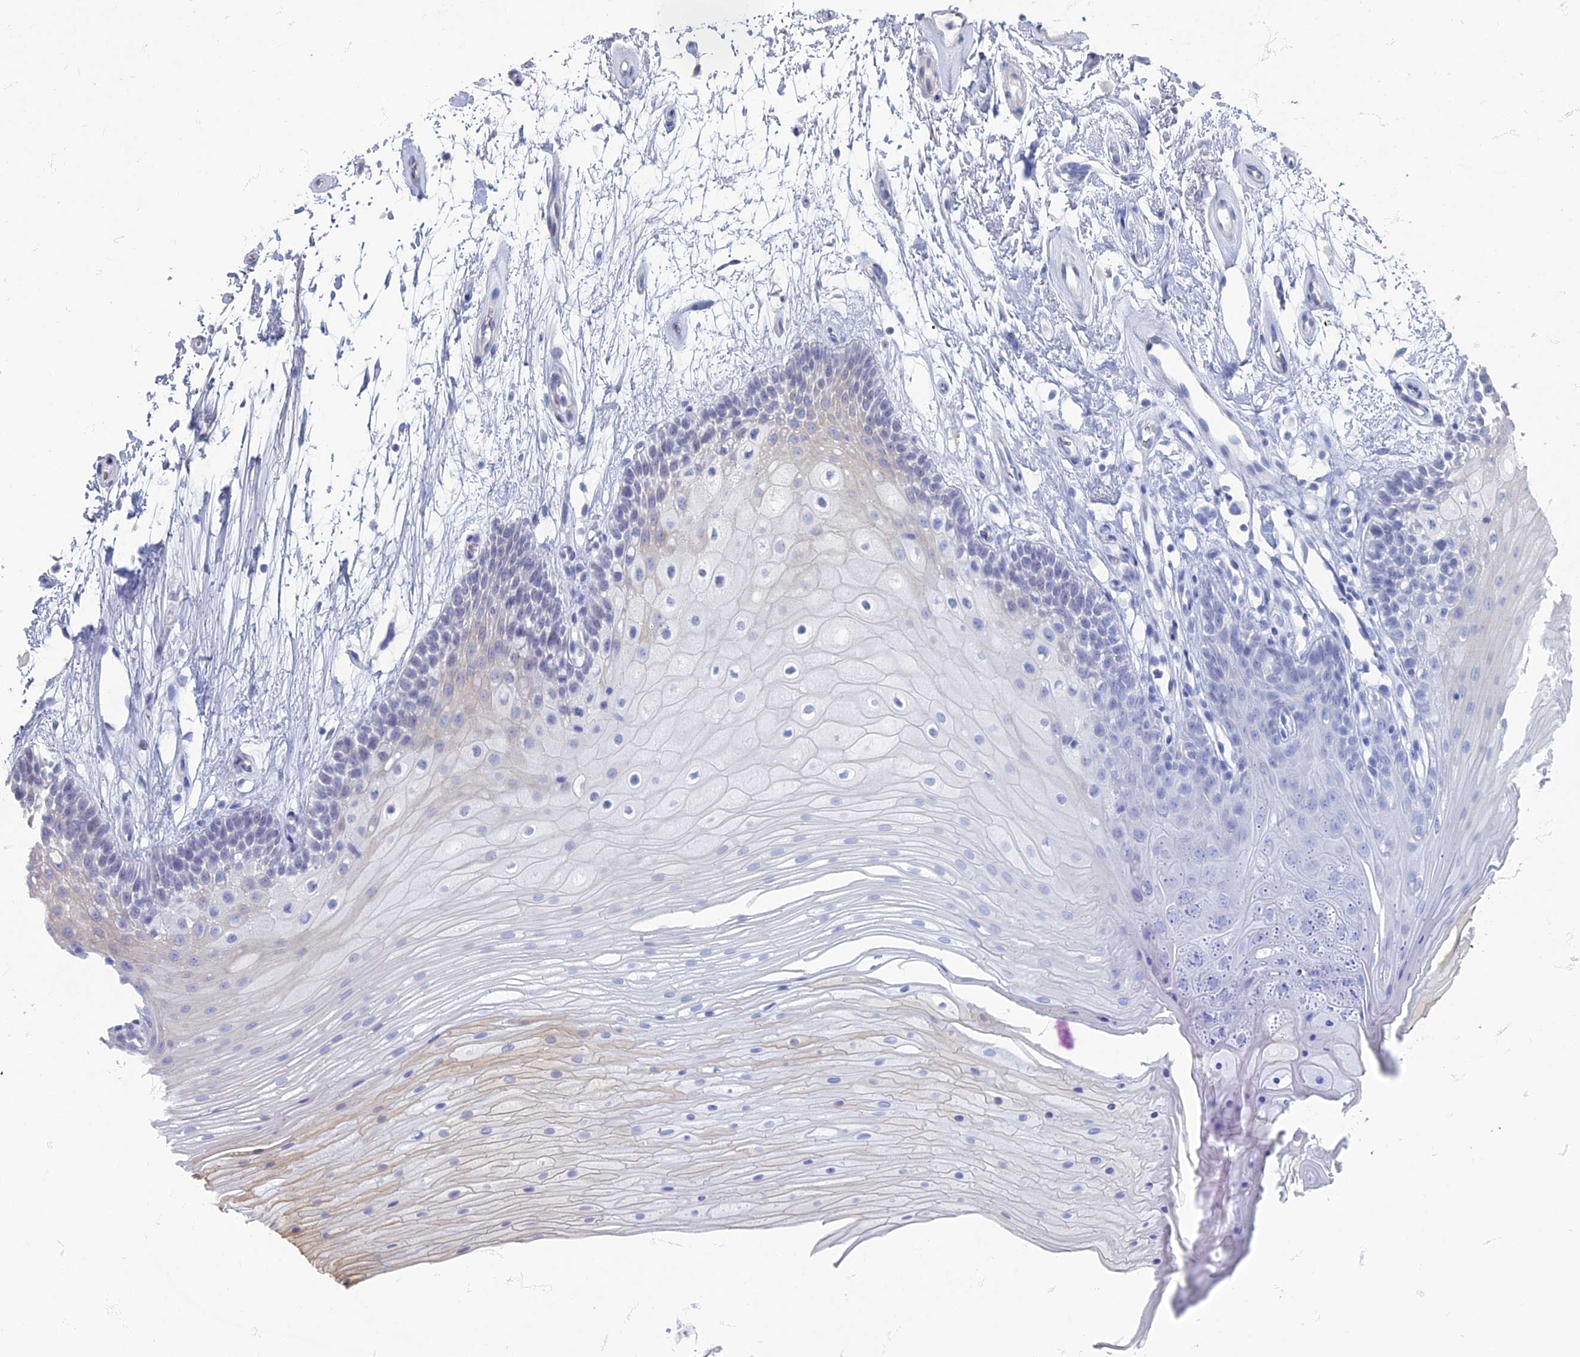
{"staining": {"intensity": "negative", "quantity": "none", "location": "none"}, "tissue": "oral mucosa", "cell_type": "Squamous epithelial cells", "image_type": "normal", "snomed": [{"axis": "morphology", "description": "Normal tissue, NOS"}, {"axis": "topography", "description": "Oral tissue"}], "caption": "High power microscopy histopathology image of an immunohistochemistry (IHC) photomicrograph of unremarkable oral mucosa, revealing no significant staining in squamous epithelial cells.", "gene": "TMEM128", "patient": {"sex": "female", "age": 80}}